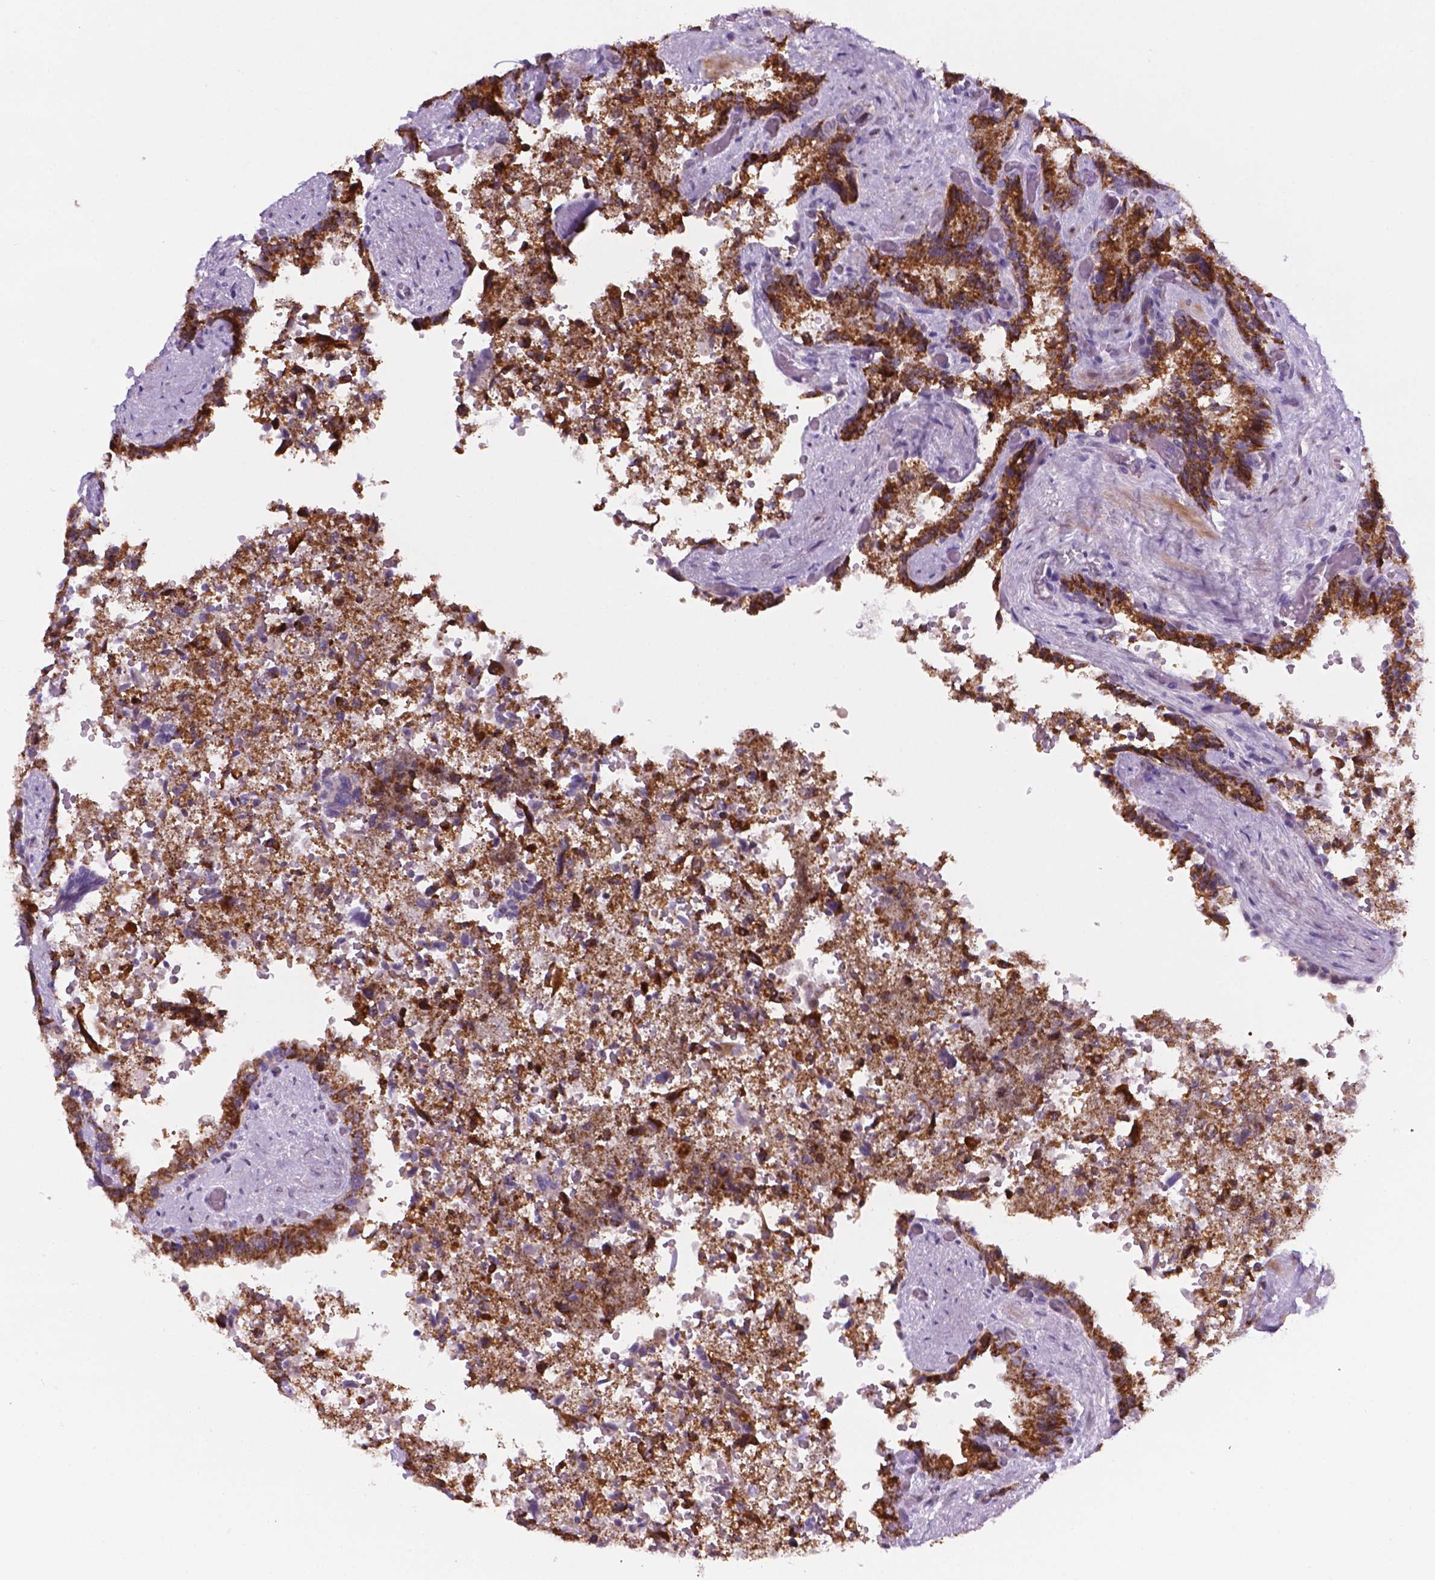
{"staining": {"intensity": "strong", "quantity": ">75%", "location": "cytoplasmic/membranous,nuclear"}, "tissue": "seminal vesicle", "cell_type": "Glandular cells", "image_type": "normal", "snomed": [{"axis": "morphology", "description": "Normal tissue, NOS"}, {"axis": "topography", "description": "Seminal veicle"}], "caption": "A high-resolution photomicrograph shows immunohistochemistry (IHC) staining of benign seminal vesicle, which demonstrates strong cytoplasmic/membranous,nuclear expression in approximately >75% of glandular cells.", "gene": "C18orf21", "patient": {"sex": "male", "age": 57}}